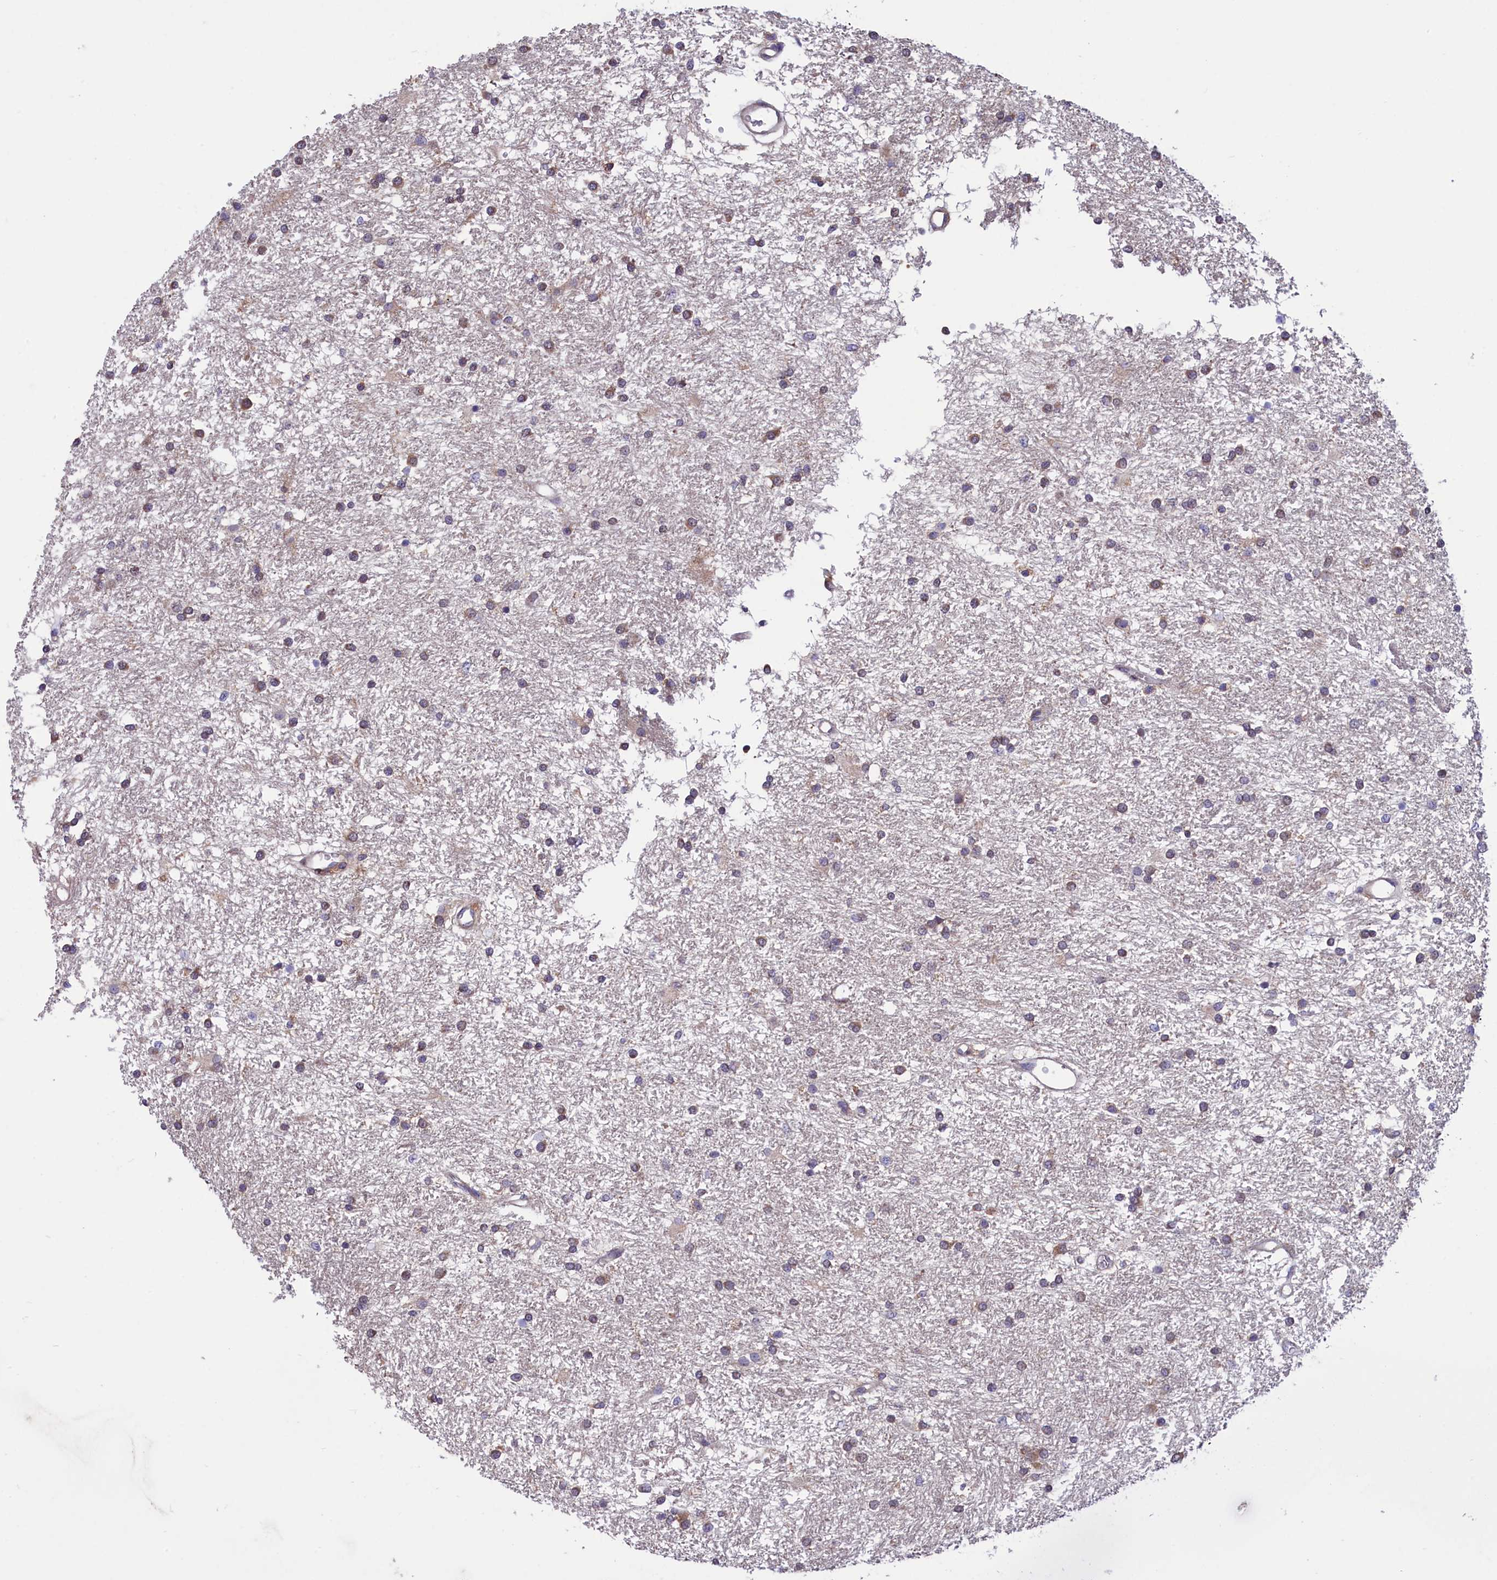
{"staining": {"intensity": "weak", "quantity": "25%-75%", "location": "cytoplasmic/membranous"}, "tissue": "glioma", "cell_type": "Tumor cells", "image_type": "cancer", "snomed": [{"axis": "morphology", "description": "Glioma, malignant, High grade"}, {"axis": "topography", "description": "Brain"}], "caption": "High-power microscopy captured an immunohistochemistry photomicrograph of glioma, revealing weak cytoplasmic/membranous expression in about 25%-75% of tumor cells. (DAB (3,3'-diaminobenzidine) IHC with brightfield microscopy, high magnification).", "gene": "AMDHD2", "patient": {"sex": "male", "age": 77}}